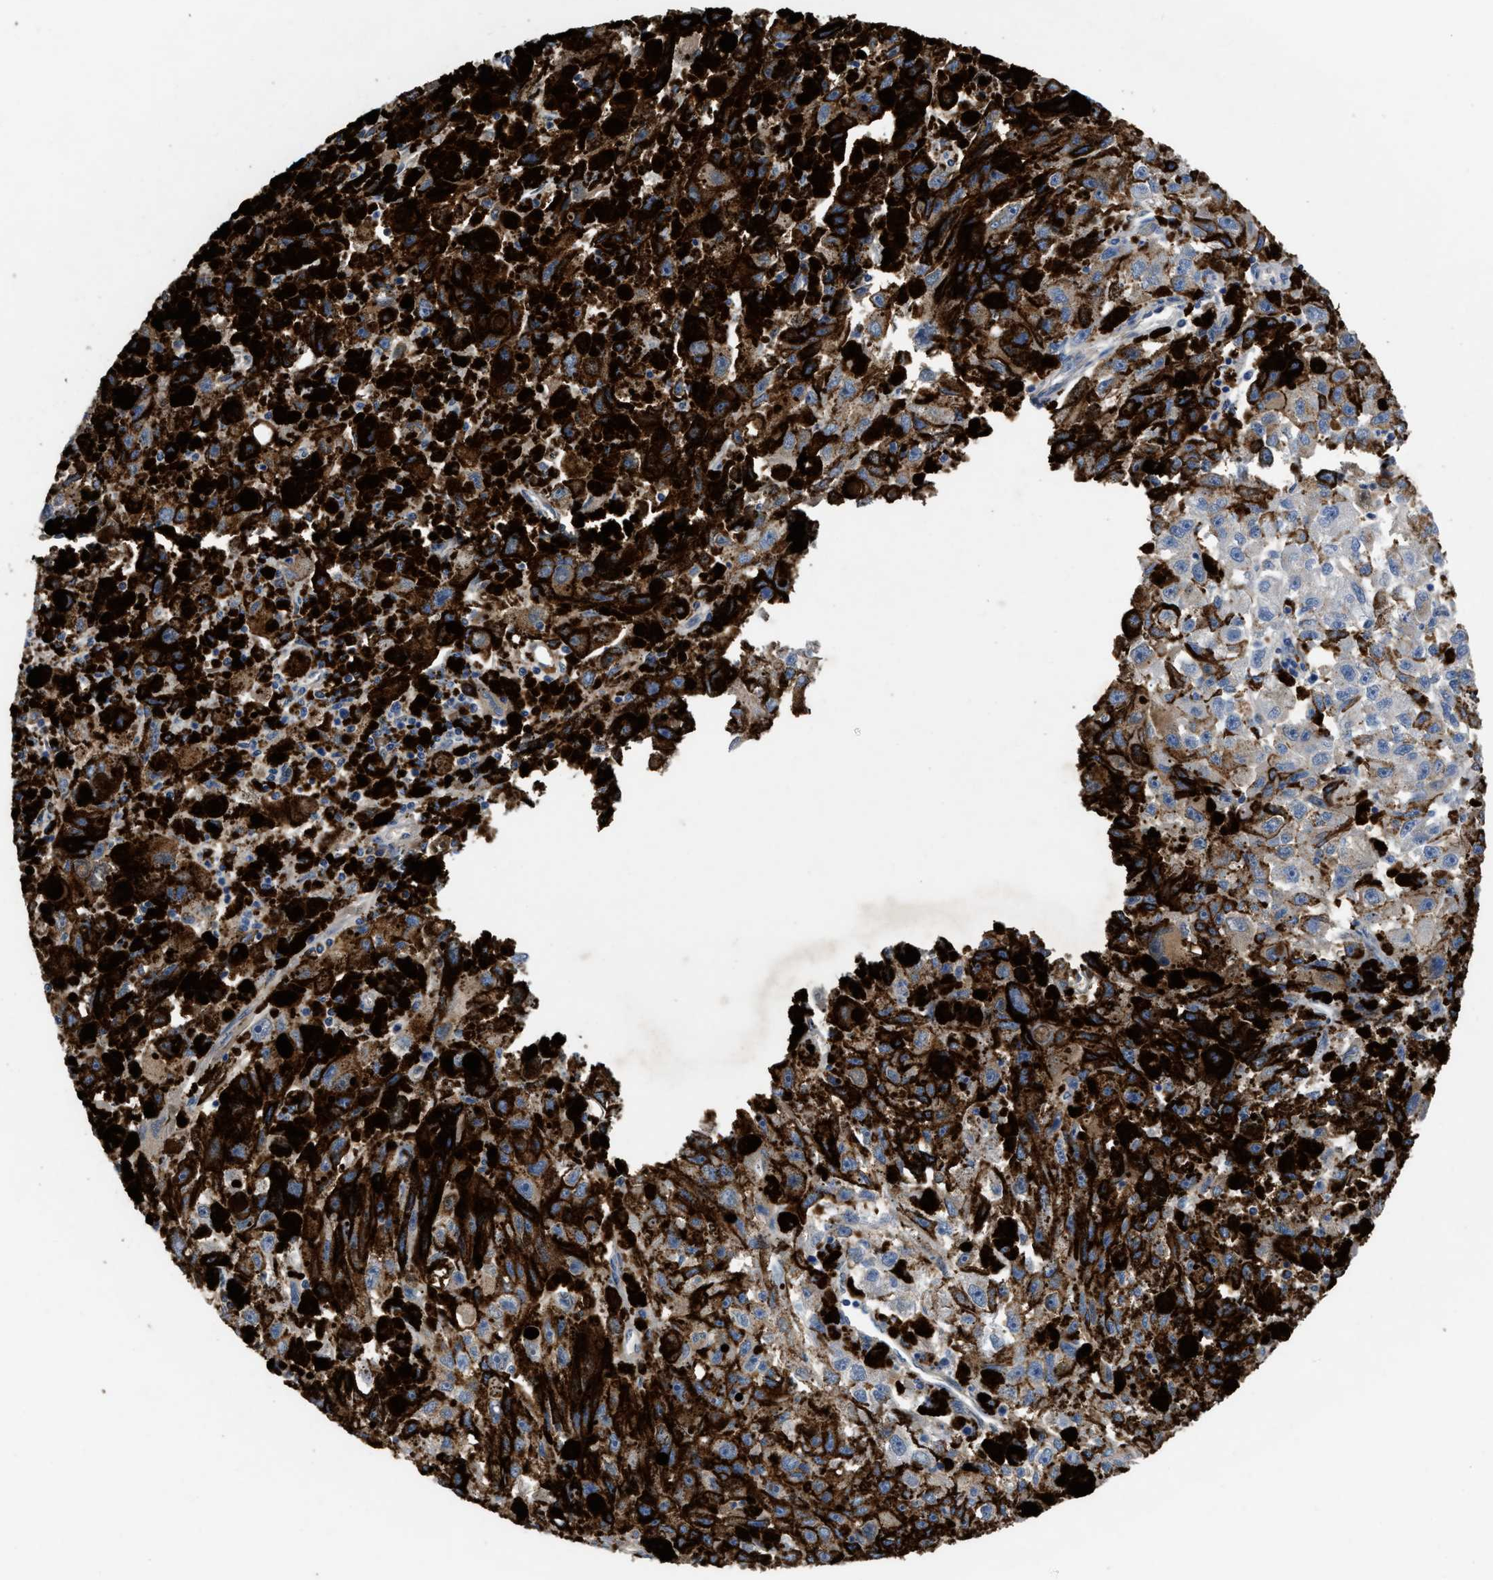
{"staining": {"intensity": "negative", "quantity": "none", "location": "none"}, "tissue": "melanoma", "cell_type": "Tumor cells", "image_type": "cancer", "snomed": [{"axis": "morphology", "description": "Malignant melanoma, NOS"}, {"axis": "topography", "description": "Skin"}], "caption": "Immunohistochemistry image of human malignant melanoma stained for a protein (brown), which exhibits no expression in tumor cells.", "gene": "SIK2", "patient": {"sex": "female", "age": 104}}